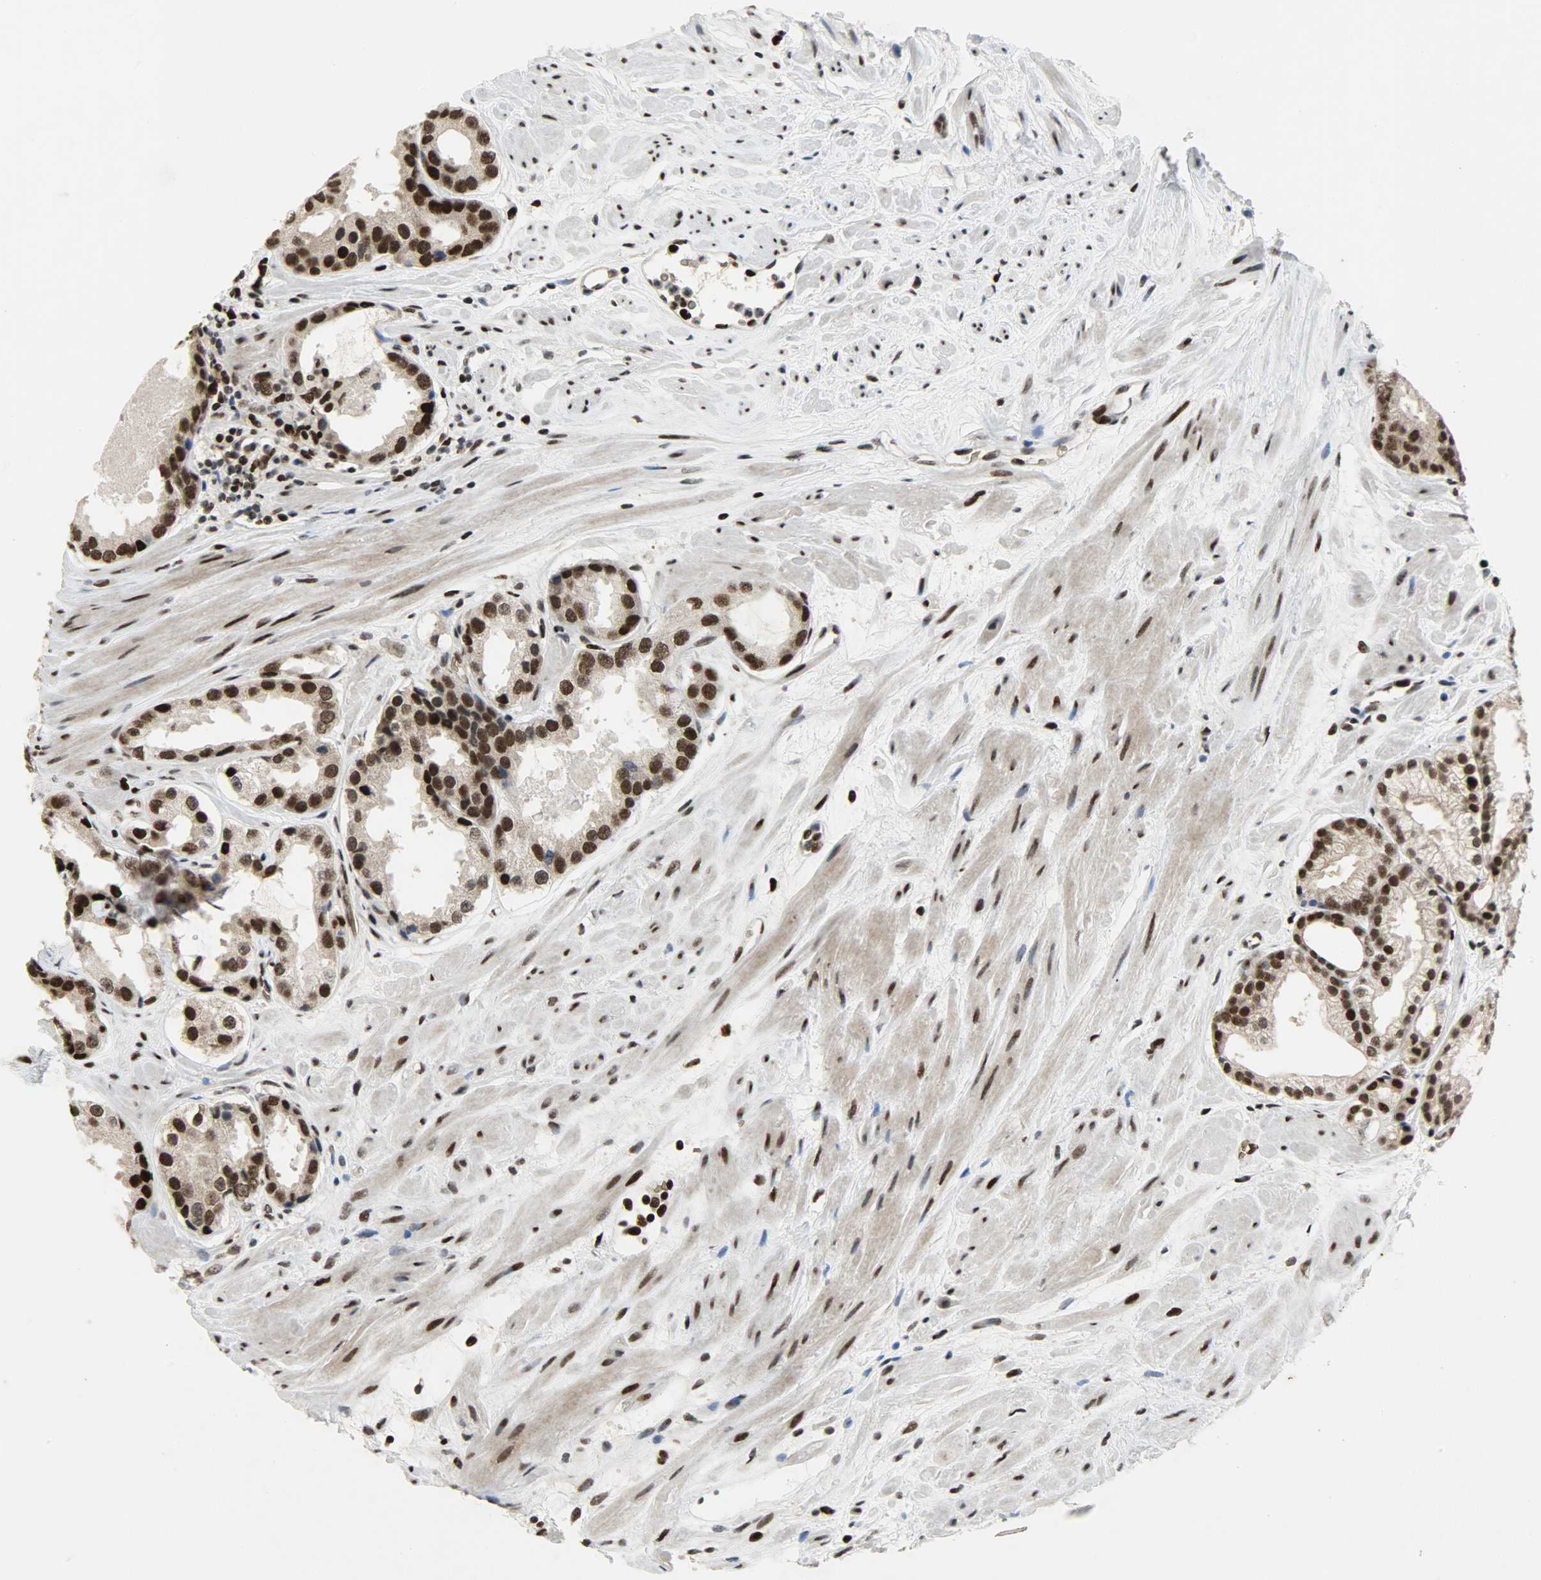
{"staining": {"intensity": "strong", "quantity": ">75%", "location": "cytoplasmic/membranous,nuclear"}, "tissue": "prostate cancer", "cell_type": "Tumor cells", "image_type": "cancer", "snomed": [{"axis": "morphology", "description": "Adenocarcinoma, Medium grade"}, {"axis": "topography", "description": "Prostate"}], "caption": "IHC of prostate cancer (medium-grade adenocarcinoma) shows high levels of strong cytoplasmic/membranous and nuclear expression in approximately >75% of tumor cells.", "gene": "SNAI1", "patient": {"sex": "male", "age": 60}}